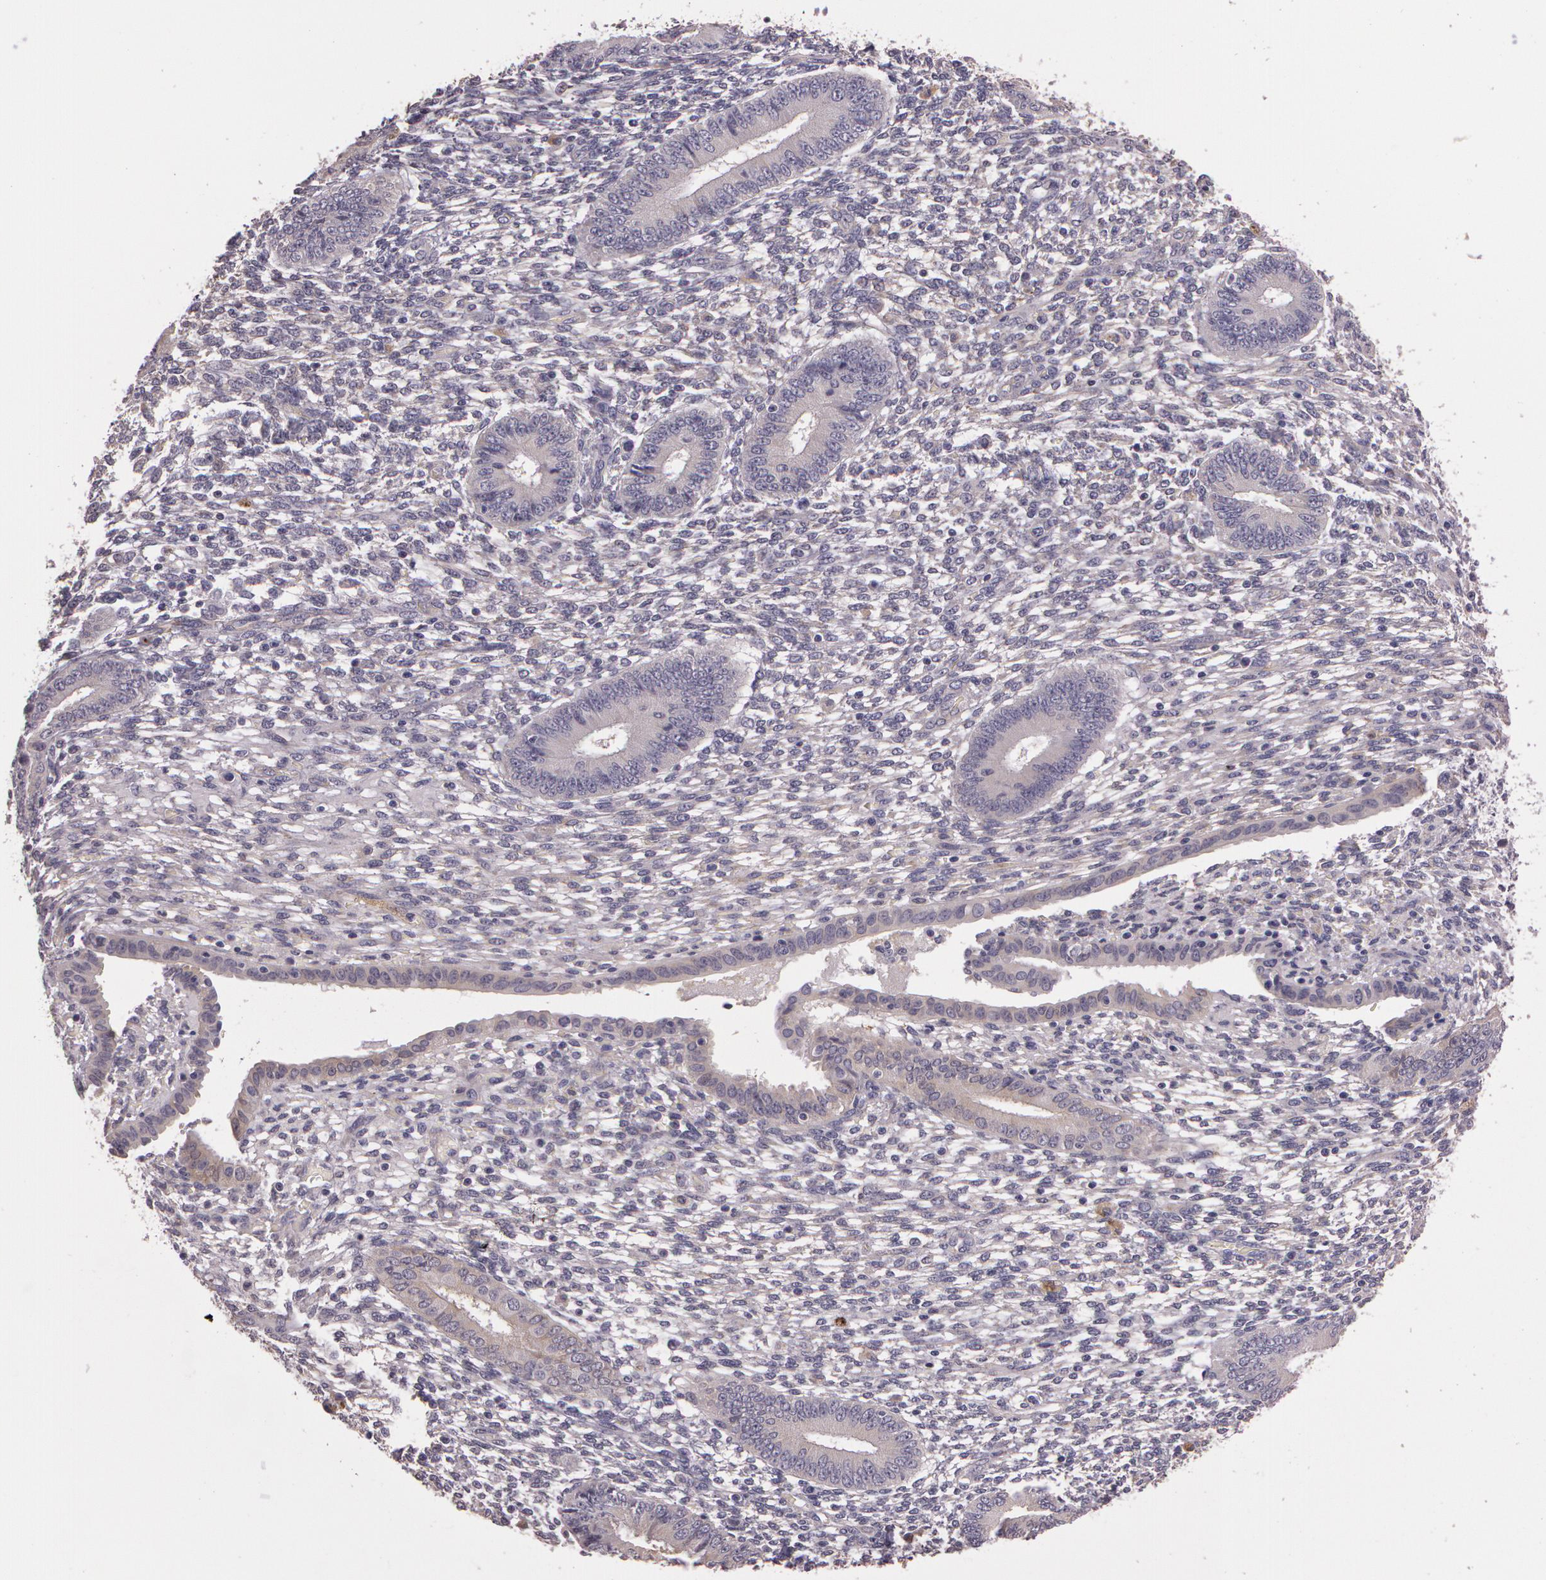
{"staining": {"intensity": "negative", "quantity": "none", "location": "none"}, "tissue": "endometrium", "cell_type": "Cells in endometrial stroma", "image_type": "normal", "snomed": [{"axis": "morphology", "description": "Normal tissue, NOS"}, {"axis": "topography", "description": "Endometrium"}], "caption": "DAB (3,3'-diaminobenzidine) immunohistochemical staining of unremarkable human endometrium exhibits no significant expression in cells in endometrial stroma. (DAB (3,3'-diaminobenzidine) IHC visualized using brightfield microscopy, high magnification).", "gene": "G2E3", "patient": {"sex": "female", "age": 42}}